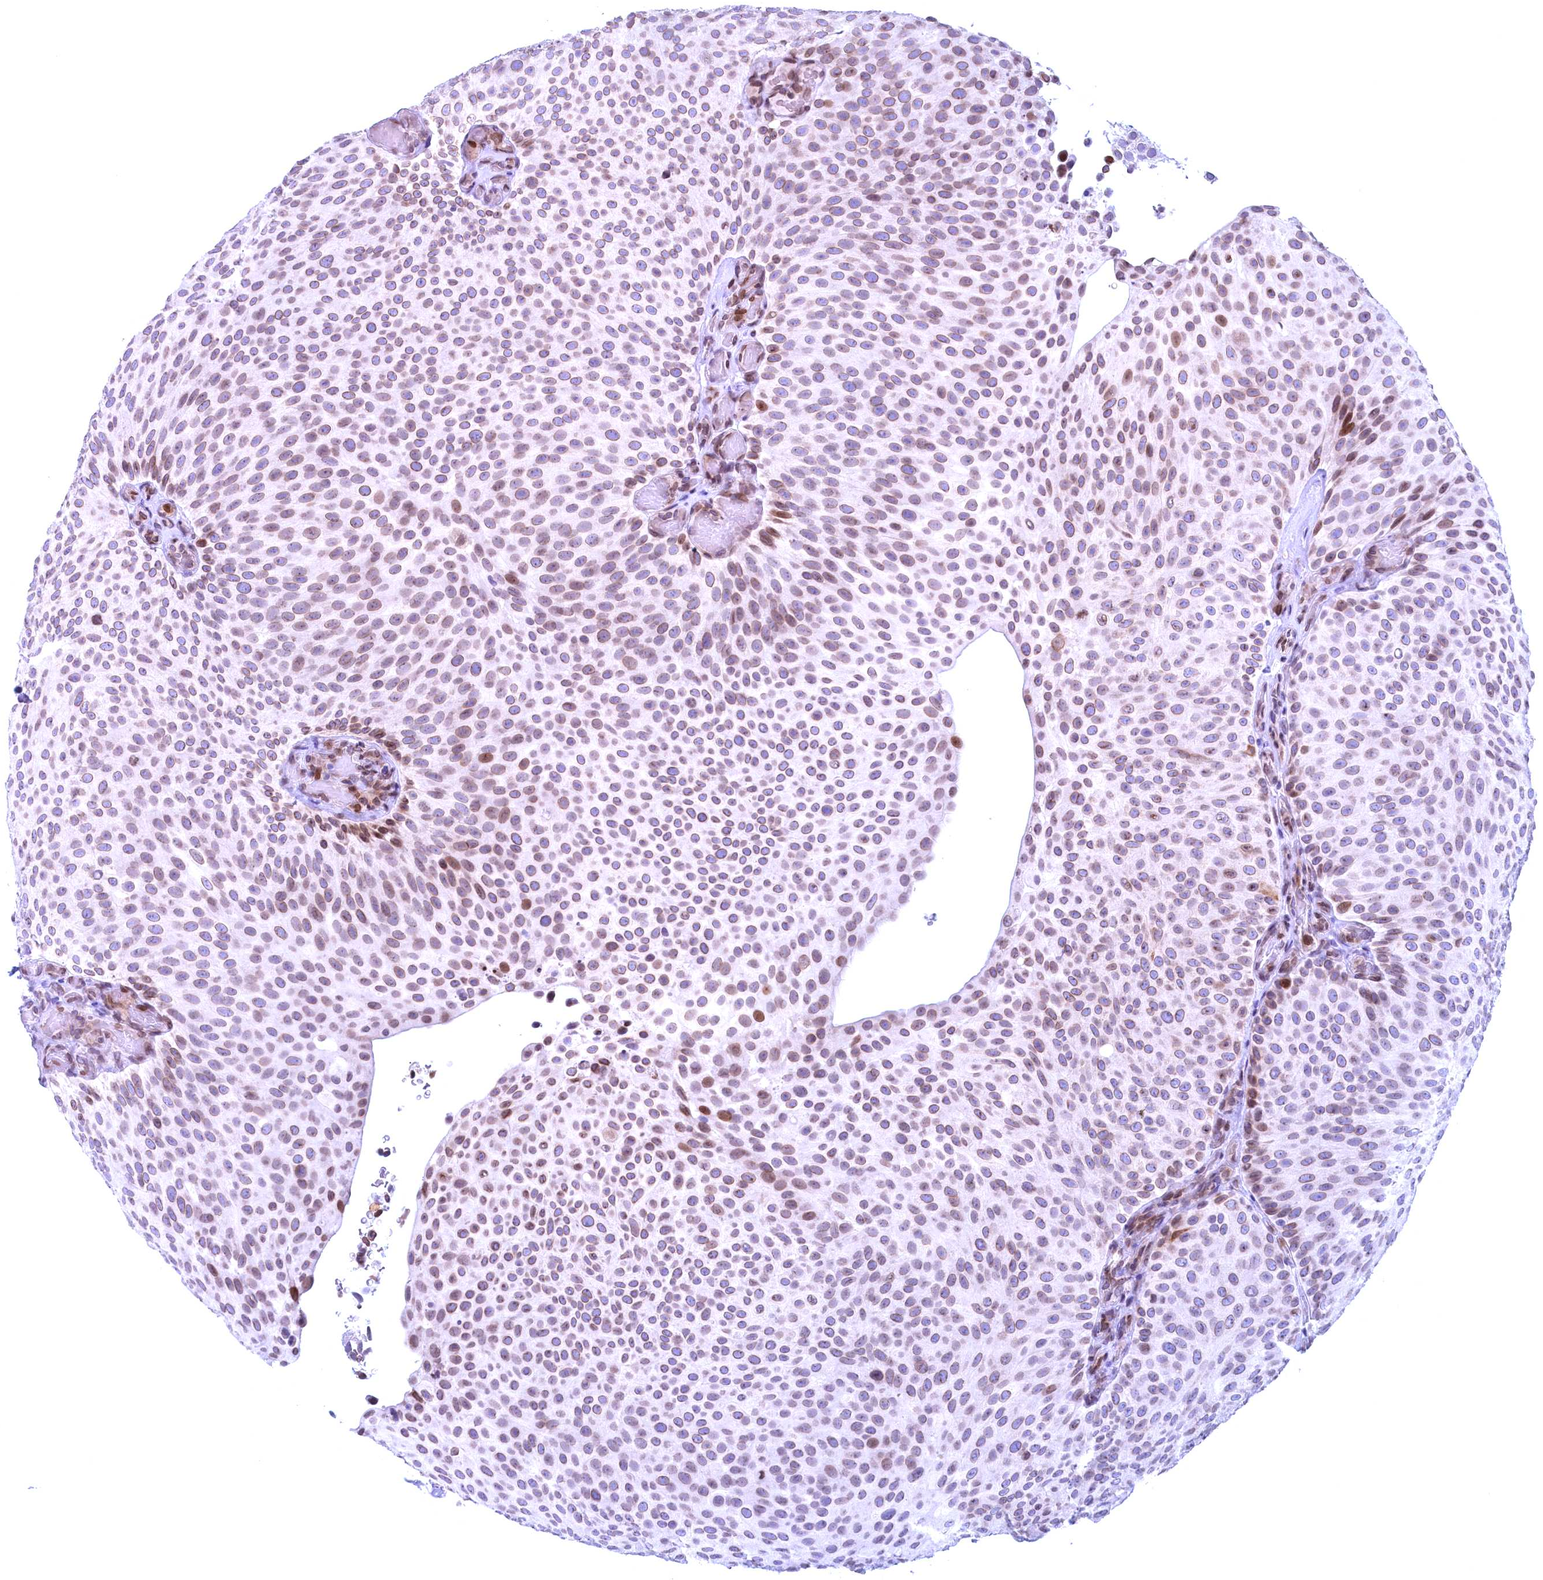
{"staining": {"intensity": "moderate", "quantity": "25%-75%", "location": "nuclear"}, "tissue": "urothelial cancer", "cell_type": "Tumor cells", "image_type": "cancer", "snomed": [{"axis": "morphology", "description": "Urothelial carcinoma, Low grade"}, {"axis": "topography", "description": "Urinary bladder"}], "caption": "IHC staining of urothelial carcinoma (low-grade), which demonstrates medium levels of moderate nuclear staining in about 25%-75% of tumor cells indicating moderate nuclear protein staining. The staining was performed using DAB (3,3'-diaminobenzidine) (brown) for protein detection and nuclei were counterstained in hematoxylin (blue).", "gene": "GPSM1", "patient": {"sex": "male", "age": 78}}